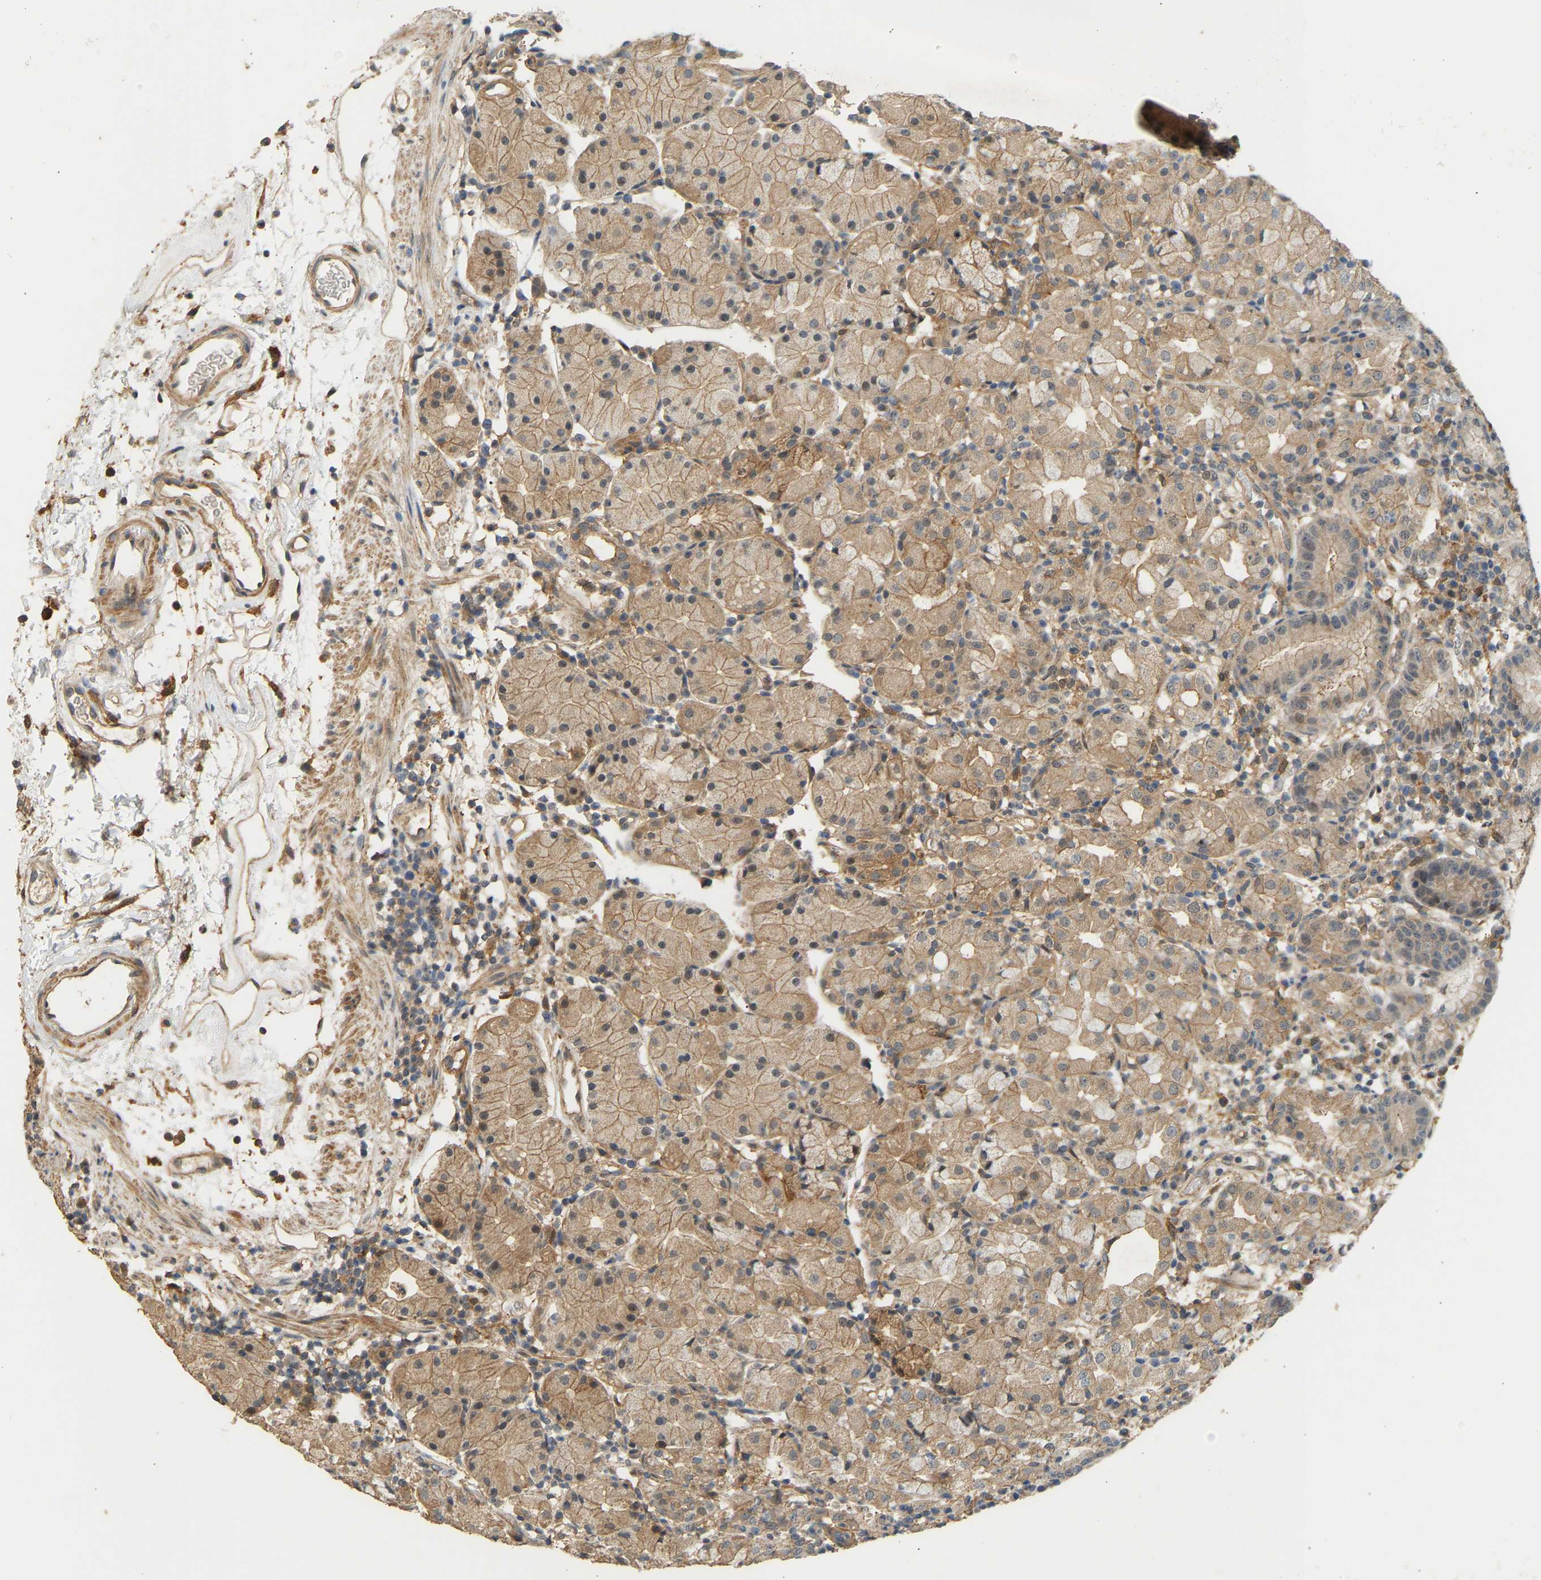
{"staining": {"intensity": "moderate", "quantity": ">75%", "location": "cytoplasmic/membranous"}, "tissue": "stomach", "cell_type": "Glandular cells", "image_type": "normal", "snomed": [{"axis": "morphology", "description": "Normal tissue, NOS"}, {"axis": "topography", "description": "Stomach"}, {"axis": "topography", "description": "Stomach, lower"}], "caption": "Moderate cytoplasmic/membranous expression is seen in about >75% of glandular cells in unremarkable stomach.", "gene": "RGL1", "patient": {"sex": "female", "age": 75}}